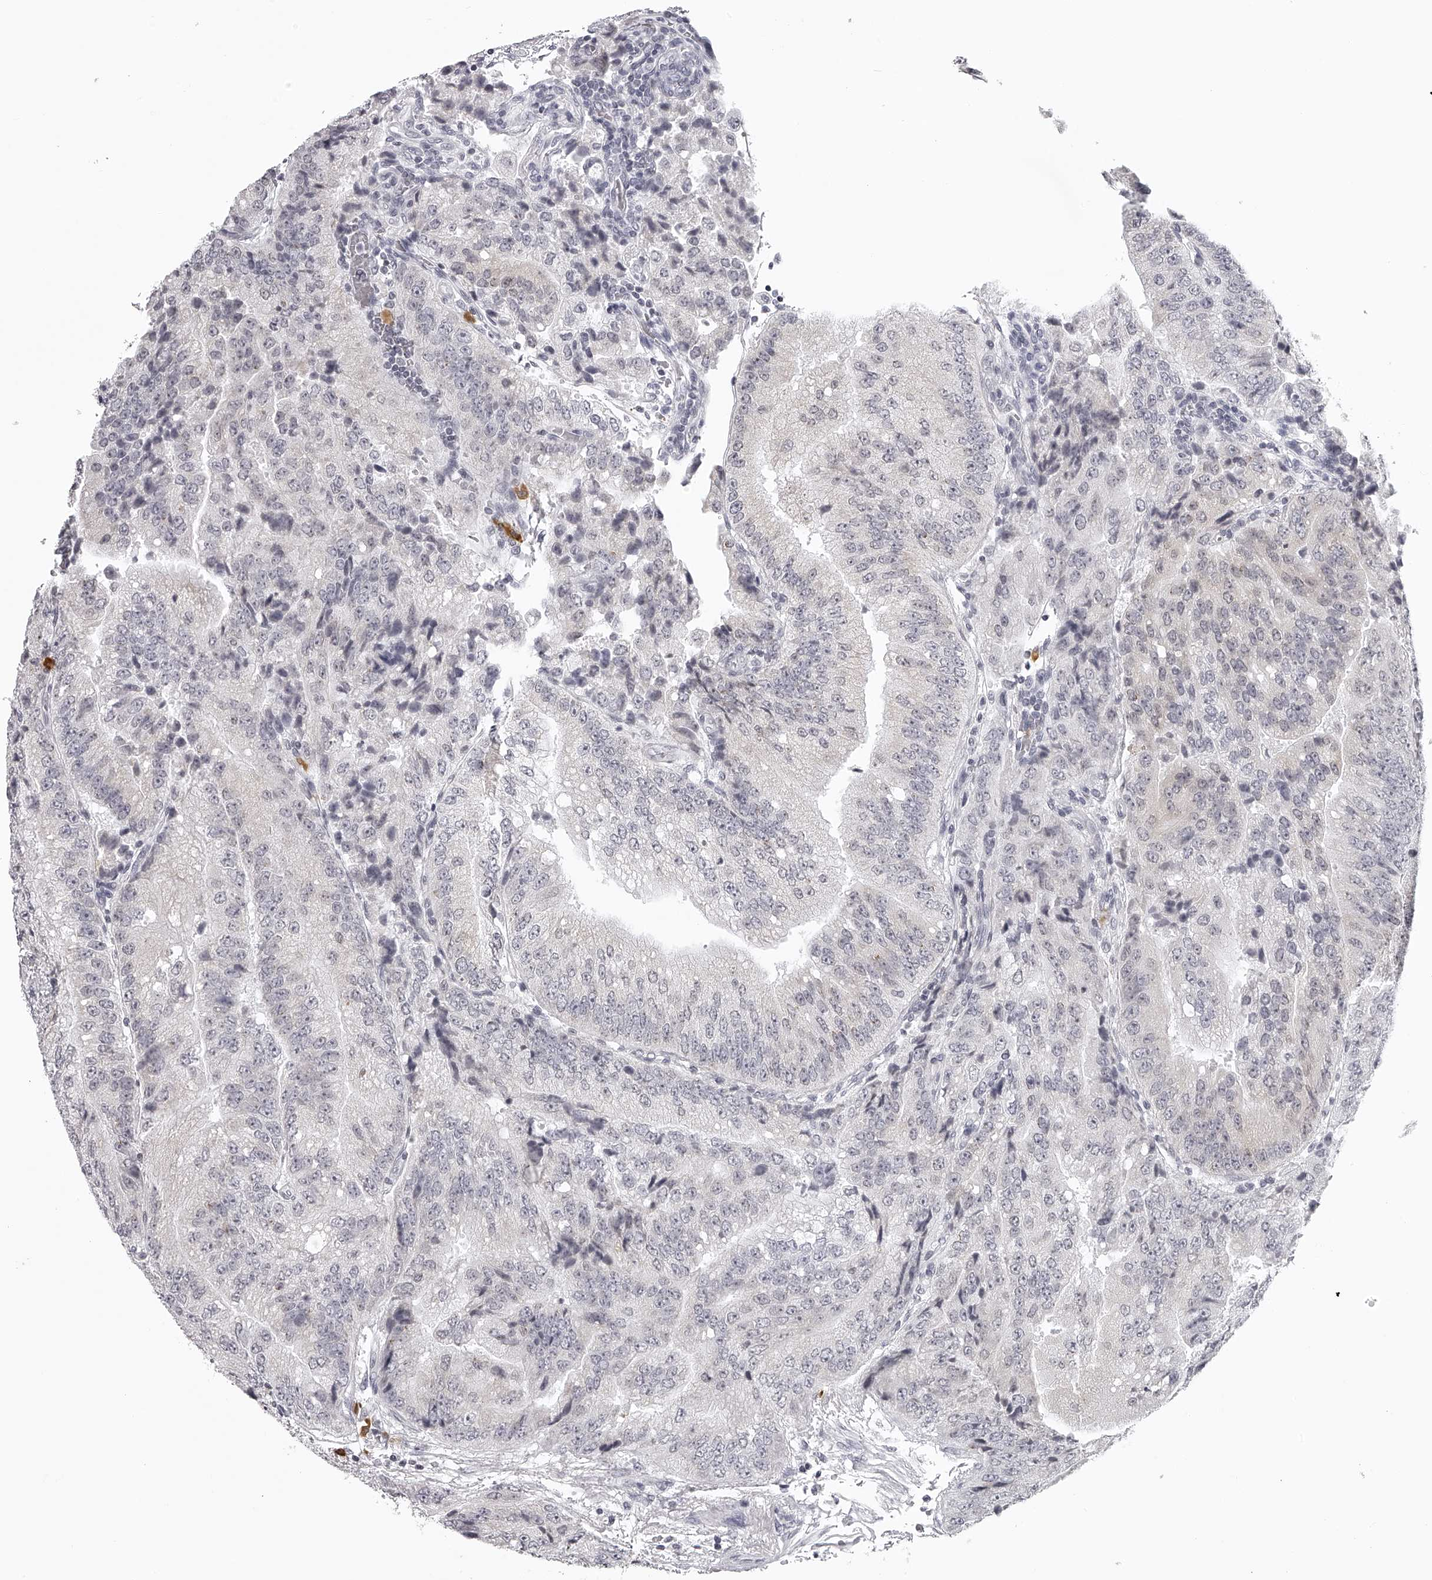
{"staining": {"intensity": "negative", "quantity": "none", "location": "none"}, "tissue": "prostate cancer", "cell_type": "Tumor cells", "image_type": "cancer", "snomed": [{"axis": "morphology", "description": "Adenocarcinoma, High grade"}, {"axis": "topography", "description": "Prostate"}], "caption": "Tumor cells are negative for brown protein staining in prostate cancer (high-grade adenocarcinoma).", "gene": "SEC11C", "patient": {"sex": "male", "age": 70}}